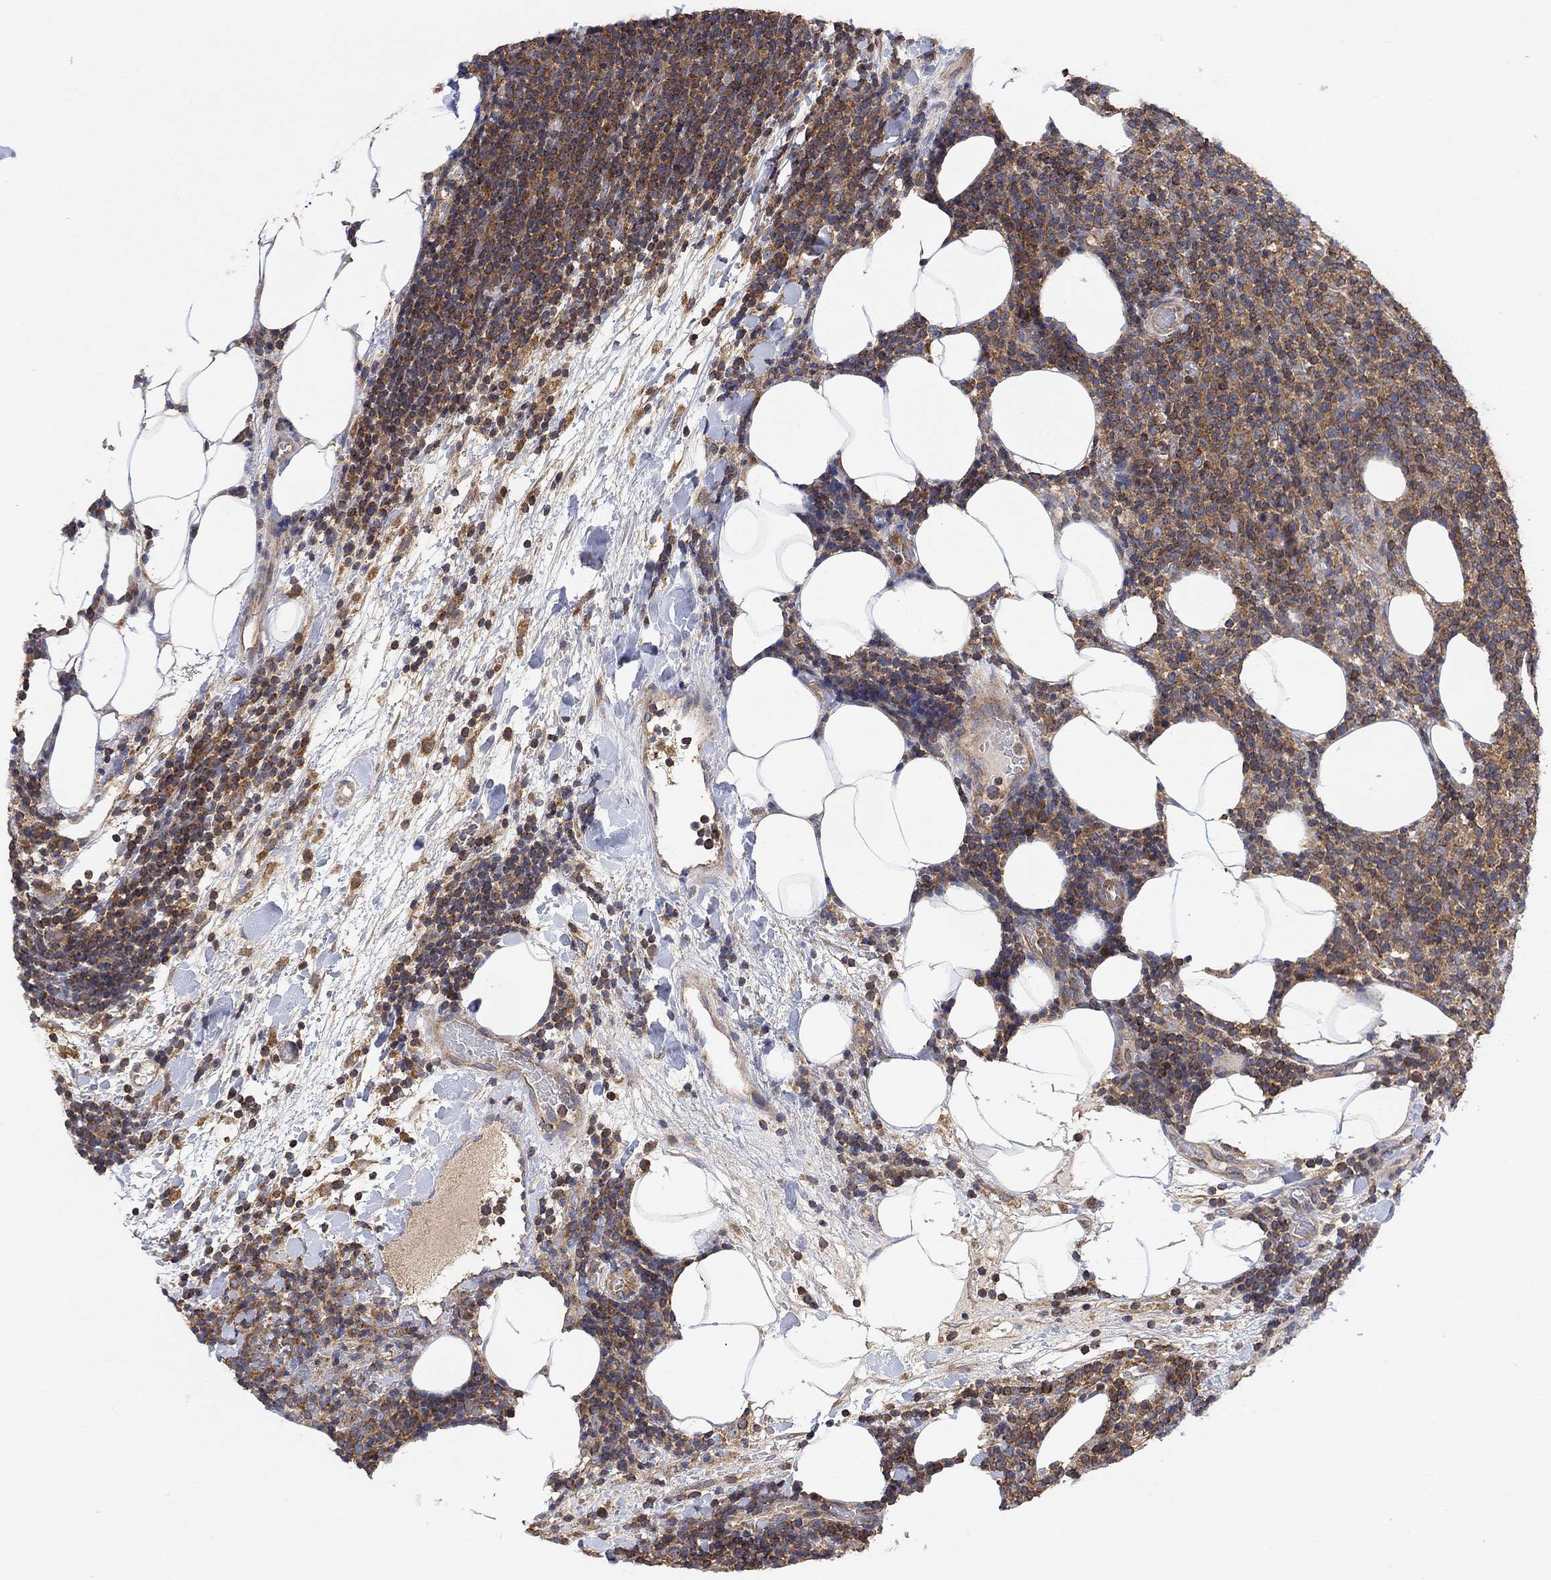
{"staining": {"intensity": "moderate", "quantity": ">75%", "location": "cytoplasmic/membranous"}, "tissue": "lymphoma", "cell_type": "Tumor cells", "image_type": "cancer", "snomed": [{"axis": "morphology", "description": "Malignant lymphoma, non-Hodgkin's type, High grade"}, {"axis": "topography", "description": "Lymph node"}], "caption": "Immunohistochemistry (IHC) histopathology image of human lymphoma stained for a protein (brown), which shows medium levels of moderate cytoplasmic/membranous expression in about >75% of tumor cells.", "gene": "BLOC1S3", "patient": {"sex": "male", "age": 61}}